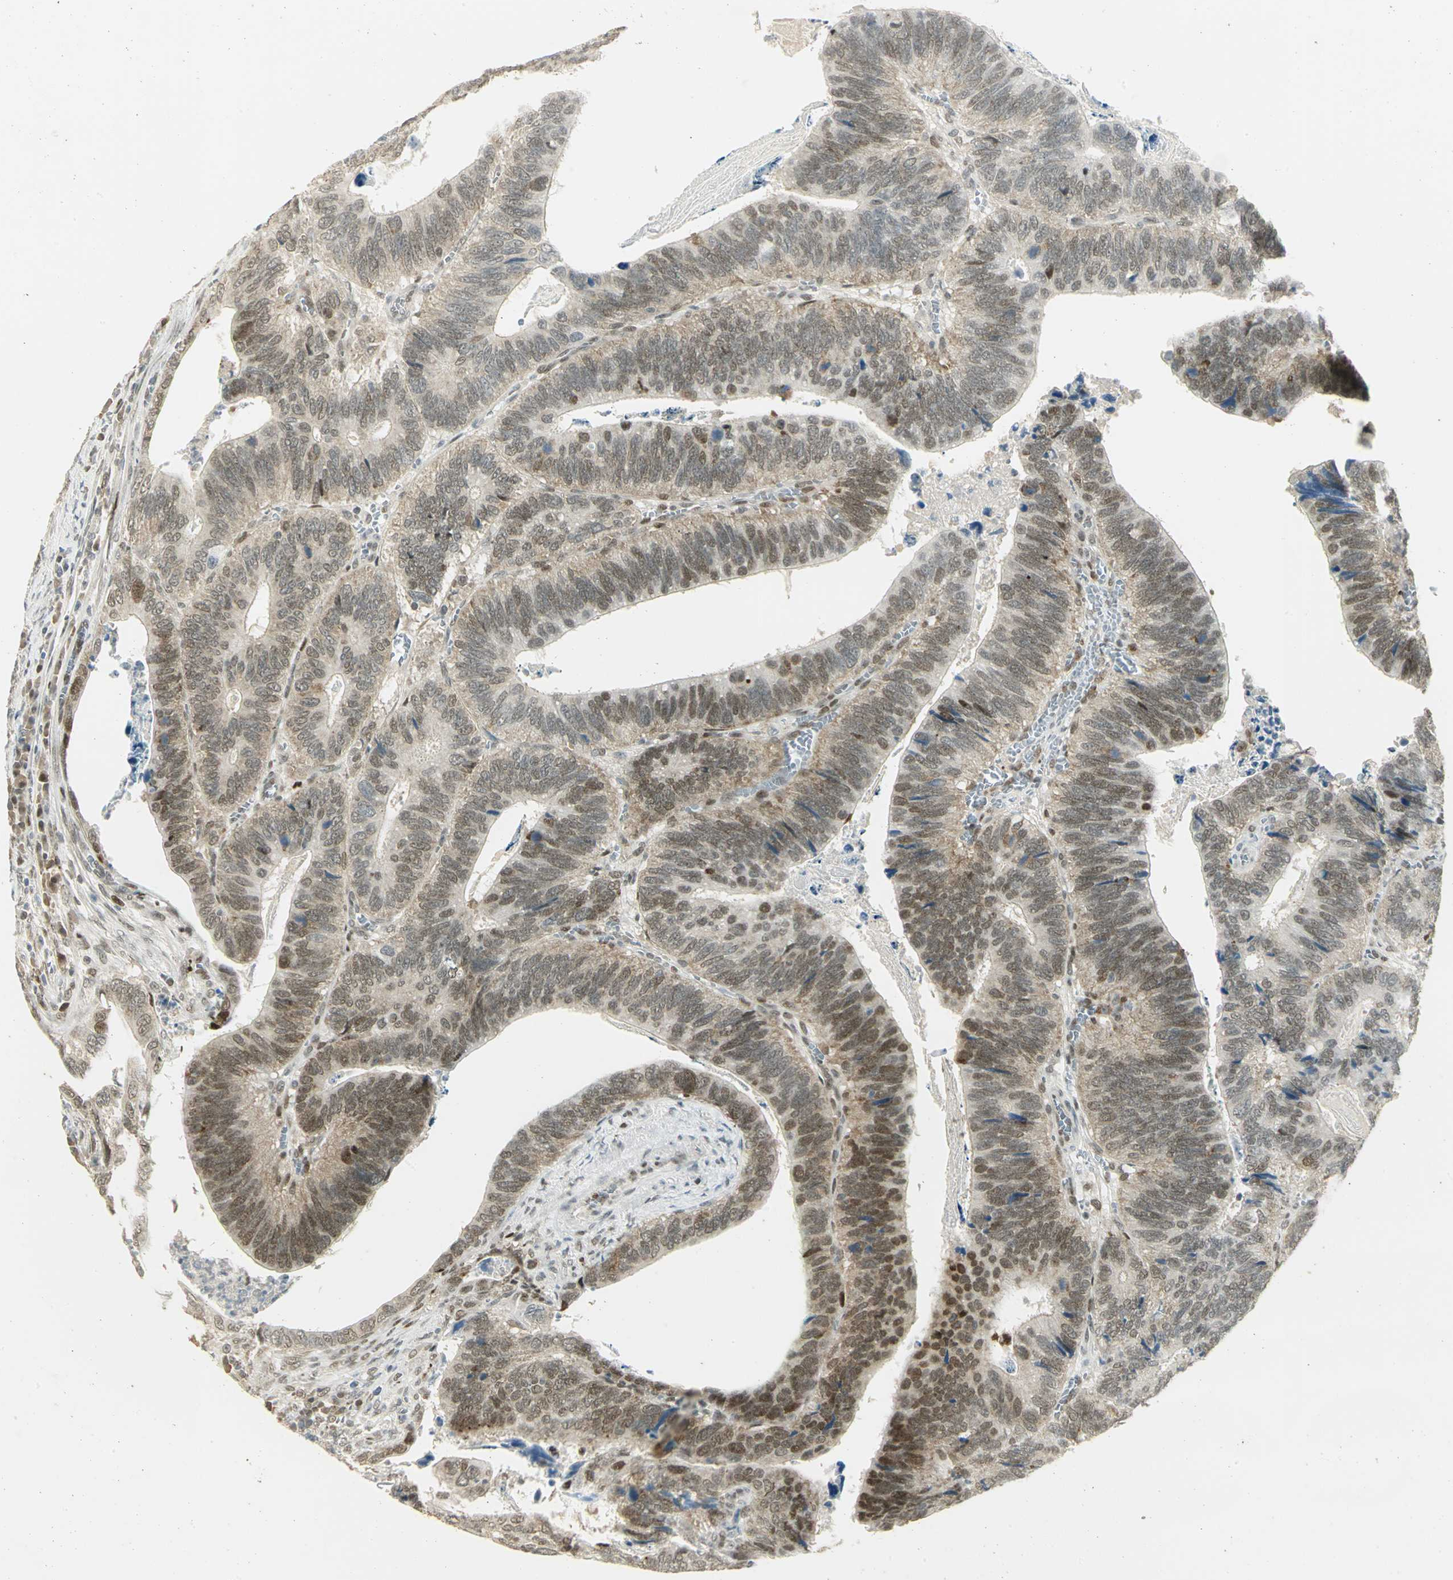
{"staining": {"intensity": "strong", "quantity": ">75%", "location": "nuclear"}, "tissue": "colorectal cancer", "cell_type": "Tumor cells", "image_type": "cancer", "snomed": [{"axis": "morphology", "description": "Adenocarcinoma, NOS"}, {"axis": "topography", "description": "Colon"}], "caption": "Protein expression analysis of colorectal adenocarcinoma exhibits strong nuclear positivity in about >75% of tumor cells.", "gene": "AK6", "patient": {"sex": "male", "age": 72}}